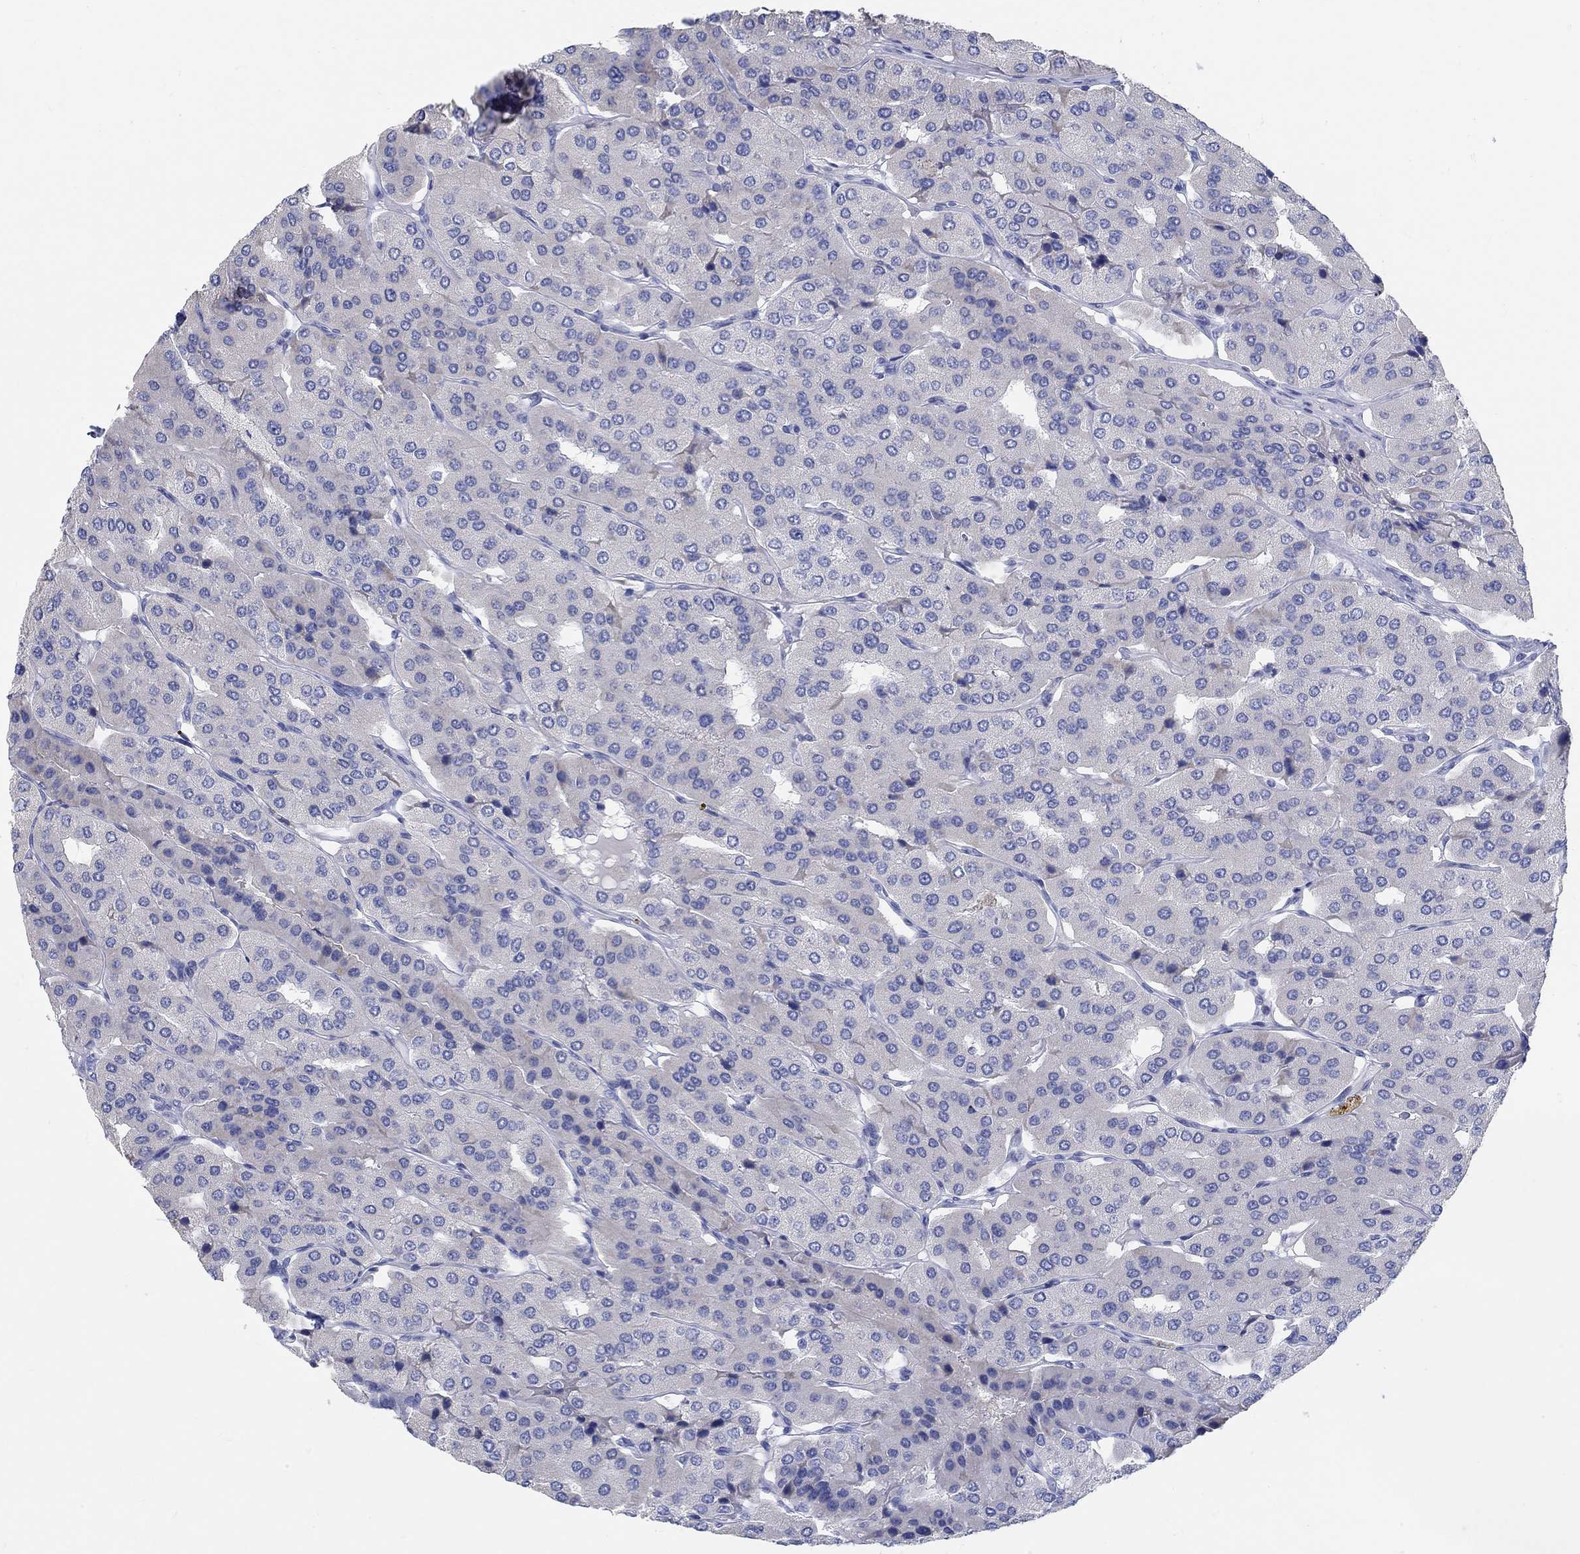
{"staining": {"intensity": "negative", "quantity": "none", "location": "none"}, "tissue": "parathyroid gland", "cell_type": "Glandular cells", "image_type": "normal", "snomed": [{"axis": "morphology", "description": "Normal tissue, NOS"}, {"axis": "morphology", "description": "Adenoma, NOS"}, {"axis": "topography", "description": "Parathyroid gland"}], "caption": "Parathyroid gland was stained to show a protein in brown. There is no significant staining in glandular cells. (Stains: DAB immunohistochemistry with hematoxylin counter stain, Microscopy: brightfield microscopy at high magnification).", "gene": "GRIA3", "patient": {"sex": "female", "age": 86}}